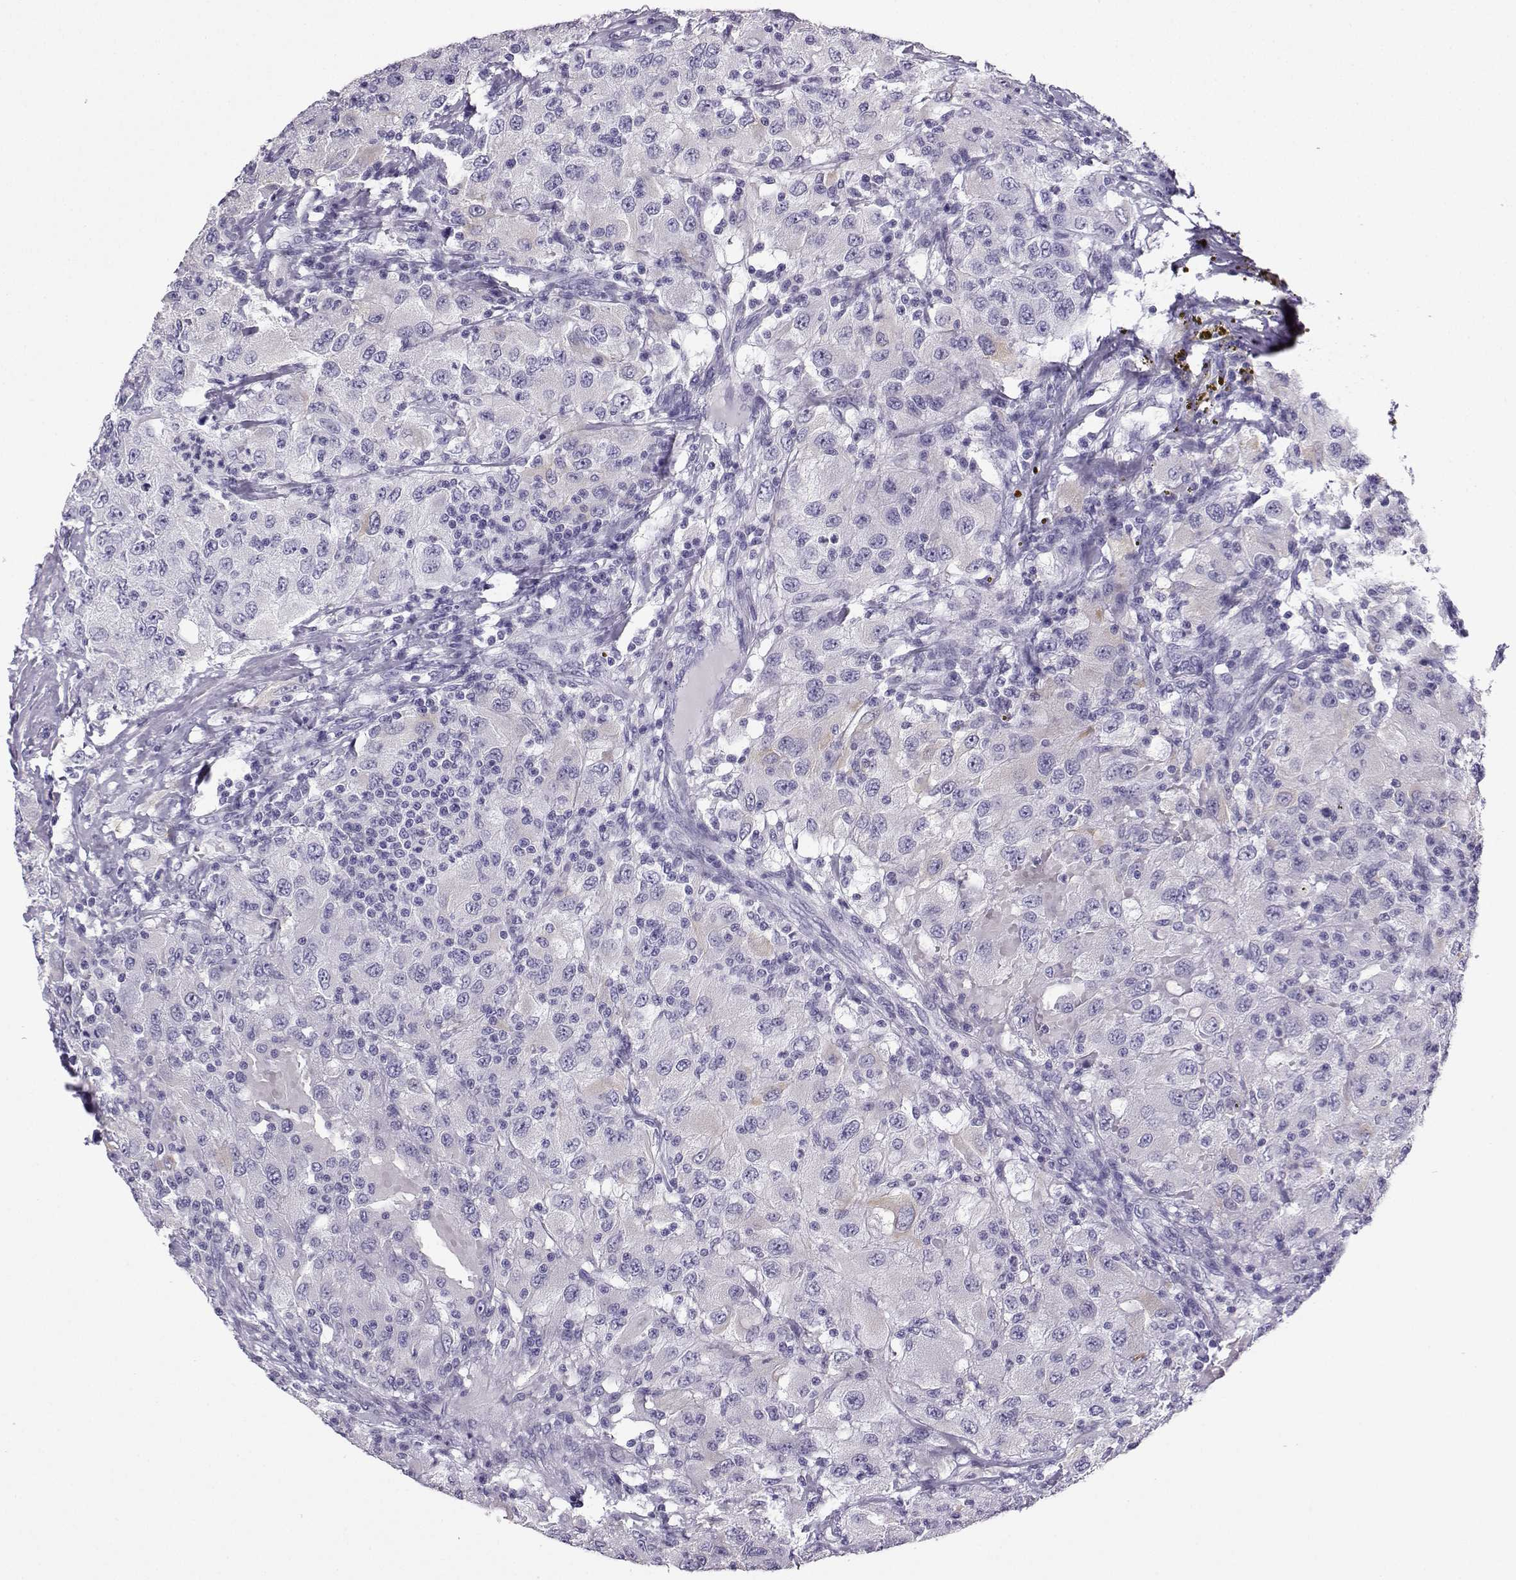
{"staining": {"intensity": "negative", "quantity": "none", "location": "none"}, "tissue": "renal cancer", "cell_type": "Tumor cells", "image_type": "cancer", "snomed": [{"axis": "morphology", "description": "Adenocarcinoma, NOS"}, {"axis": "topography", "description": "Kidney"}], "caption": "This image is of renal adenocarcinoma stained with IHC to label a protein in brown with the nuclei are counter-stained blue. There is no staining in tumor cells.", "gene": "NEFL", "patient": {"sex": "female", "age": 67}}